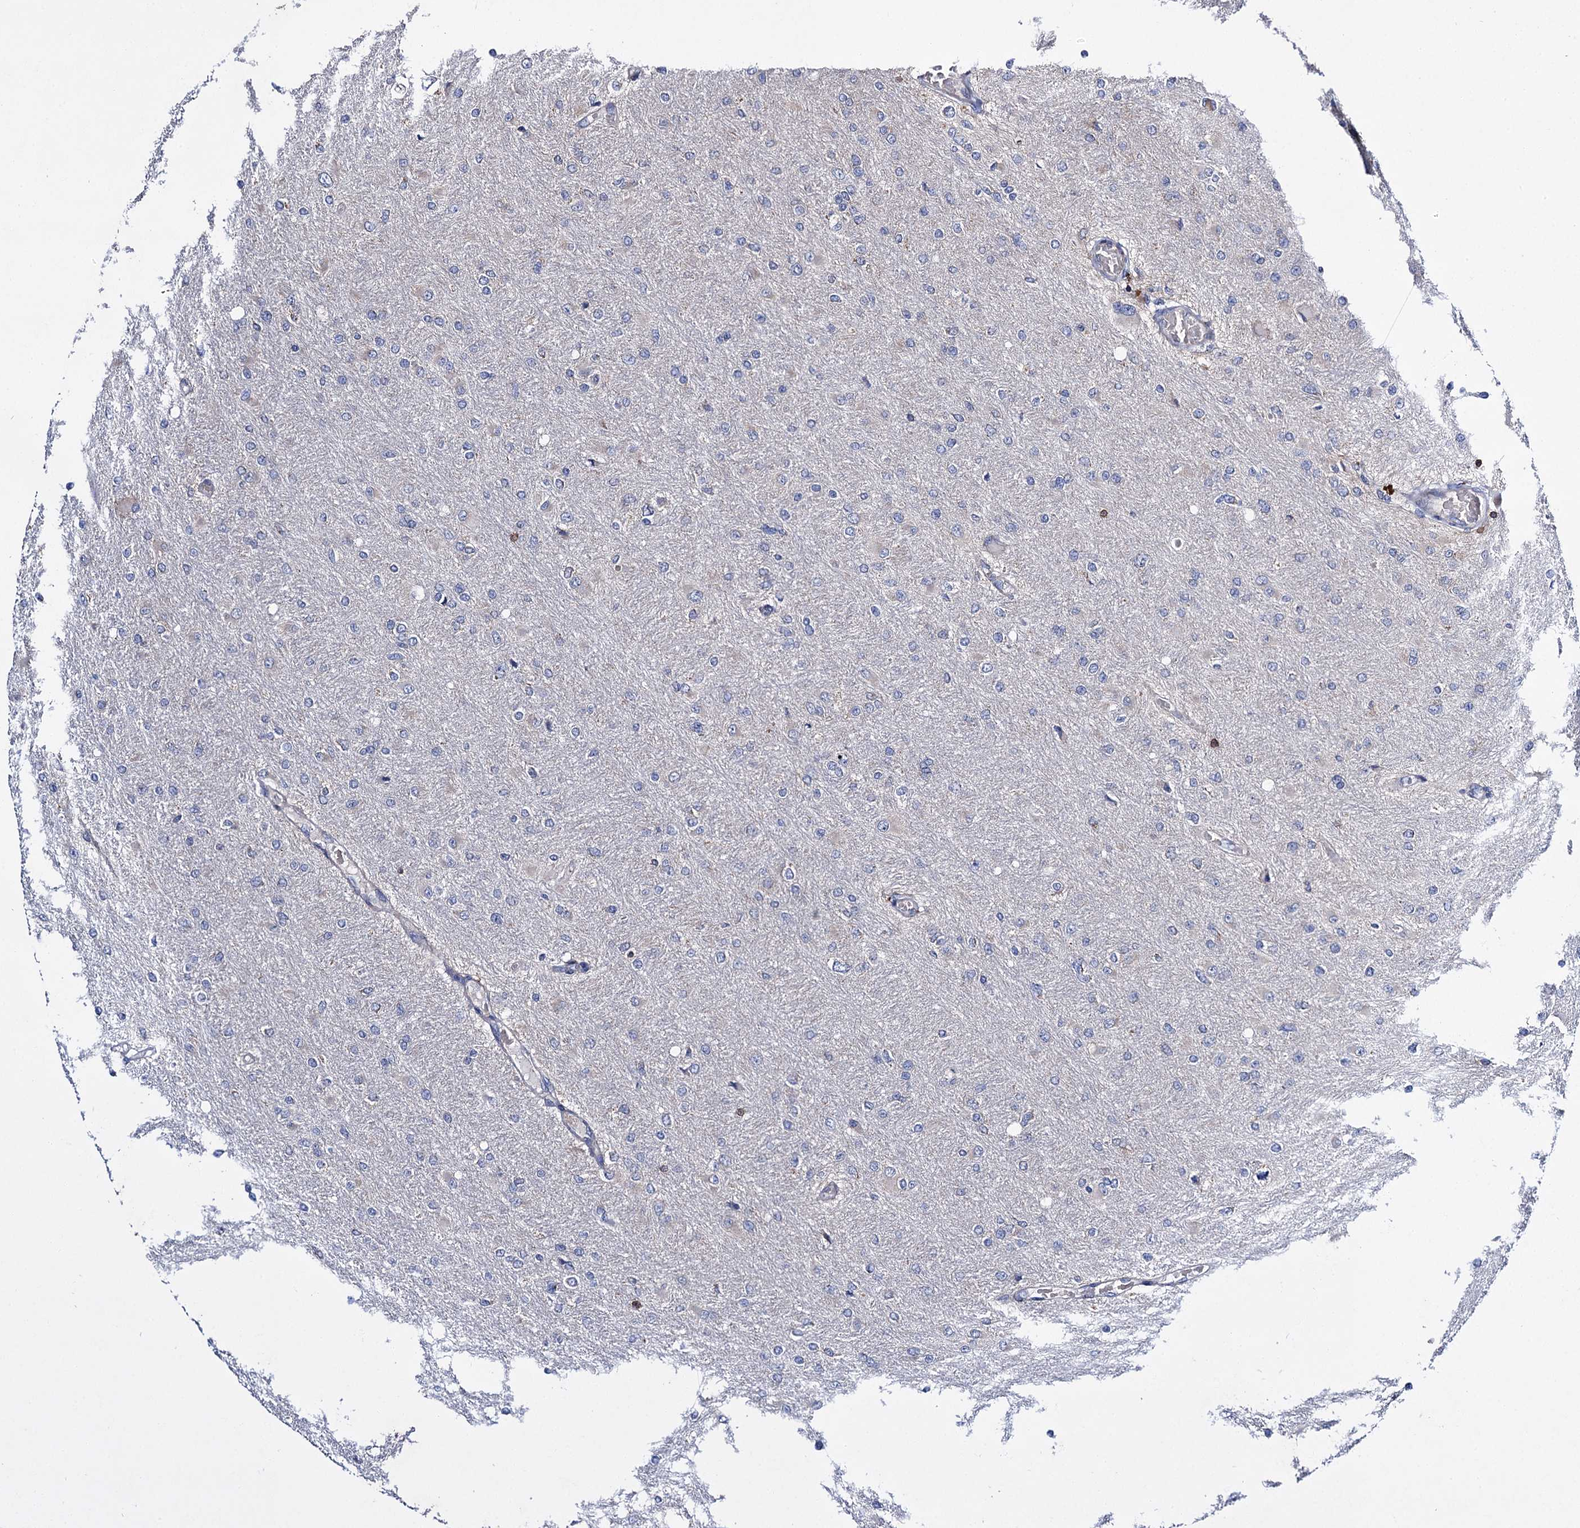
{"staining": {"intensity": "negative", "quantity": "none", "location": "none"}, "tissue": "glioma", "cell_type": "Tumor cells", "image_type": "cancer", "snomed": [{"axis": "morphology", "description": "Glioma, malignant, High grade"}, {"axis": "topography", "description": "Cerebral cortex"}], "caption": "Tumor cells are negative for brown protein staining in glioma.", "gene": "UBASH3B", "patient": {"sex": "female", "age": 36}}